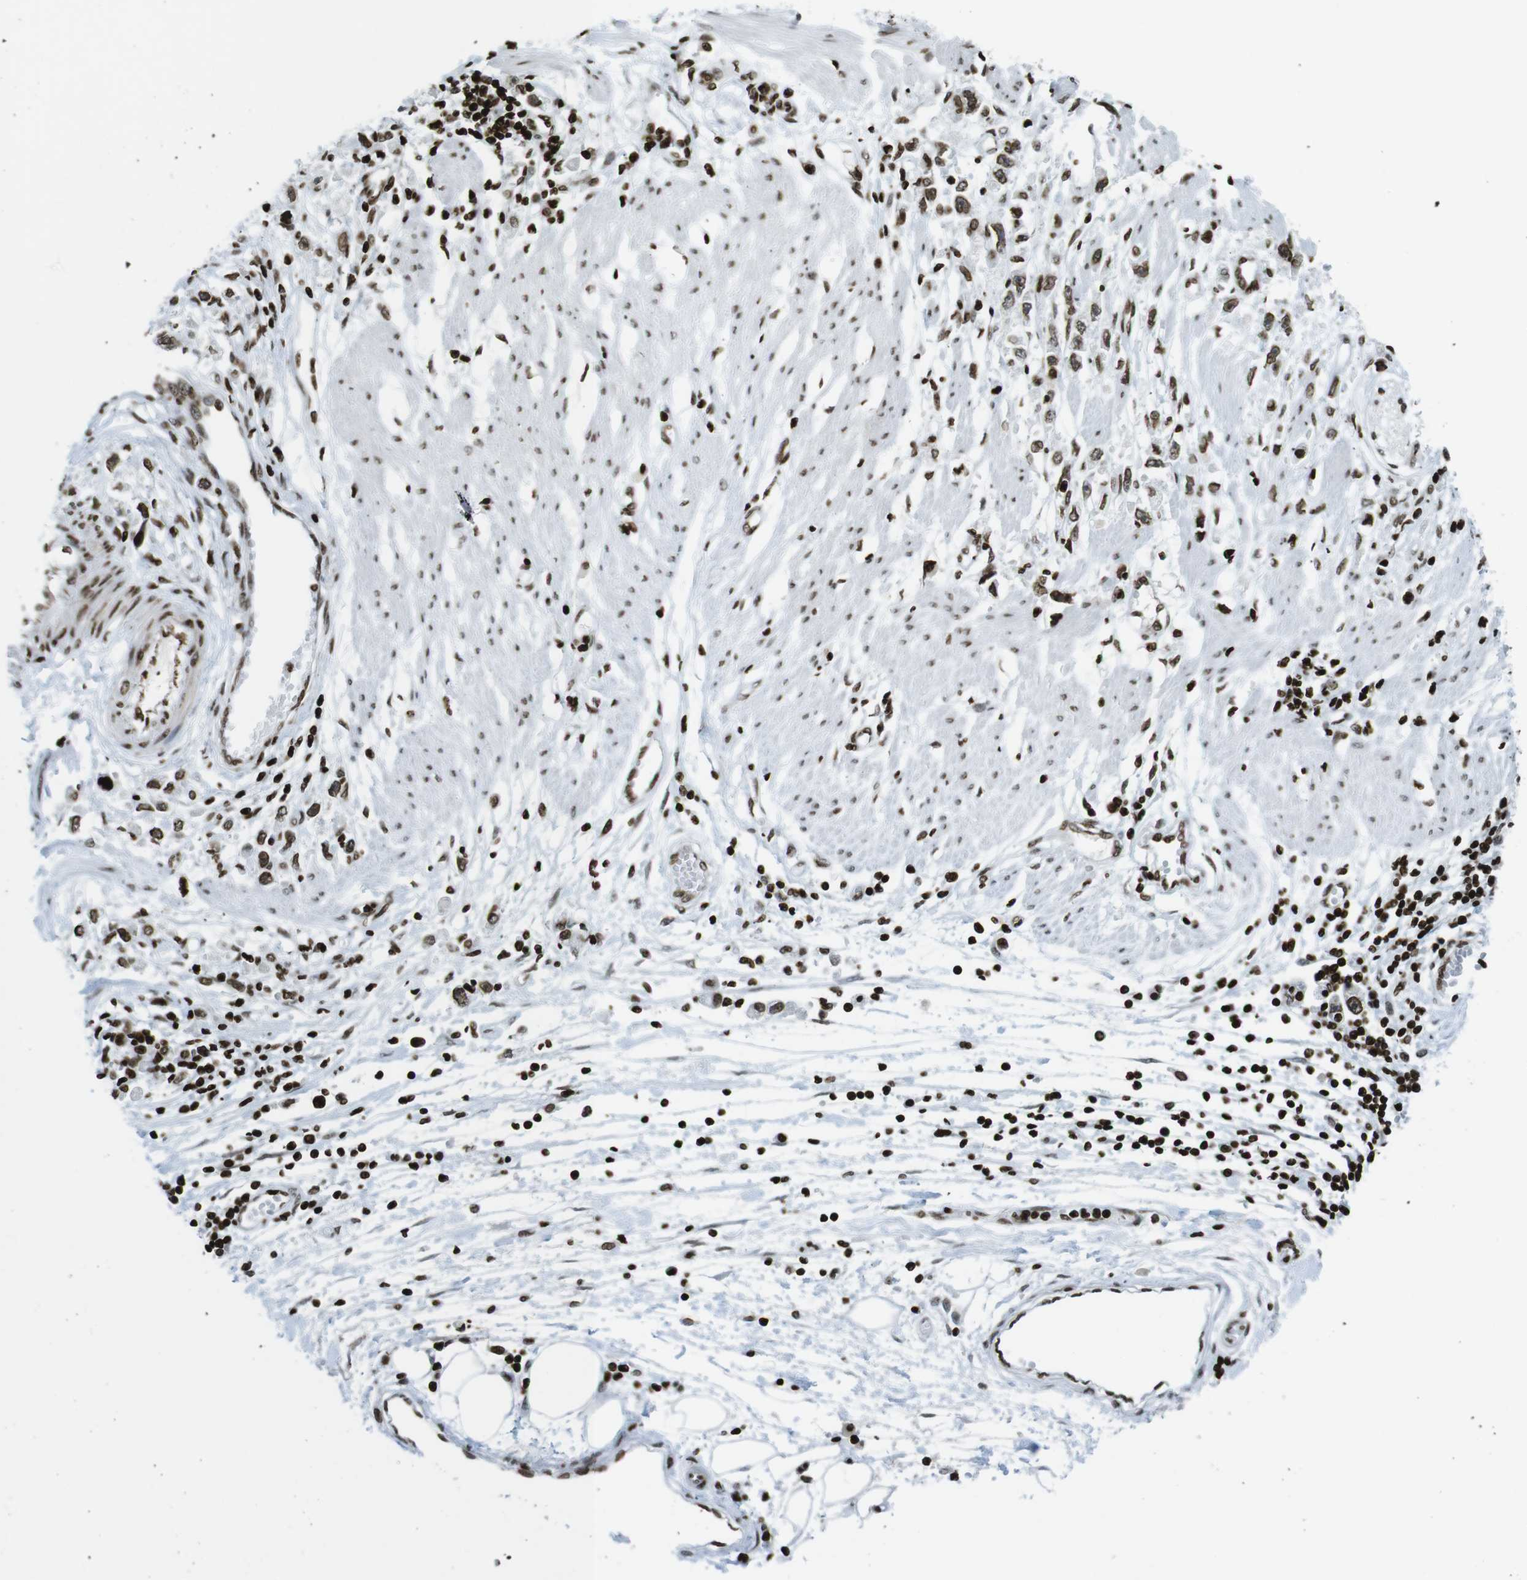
{"staining": {"intensity": "strong", "quantity": ">75%", "location": "nuclear"}, "tissue": "stomach cancer", "cell_type": "Tumor cells", "image_type": "cancer", "snomed": [{"axis": "morphology", "description": "Adenocarcinoma, NOS"}, {"axis": "topography", "description": "Stomach"}], "caption": "Immunohistochemical staining of adenocarcinoma (stomach) exhibits strong nuclear protein staining in about >75% of tumor cells.", "gene": "H2AC8", "patient": {"sex": "female", "age": 59}}